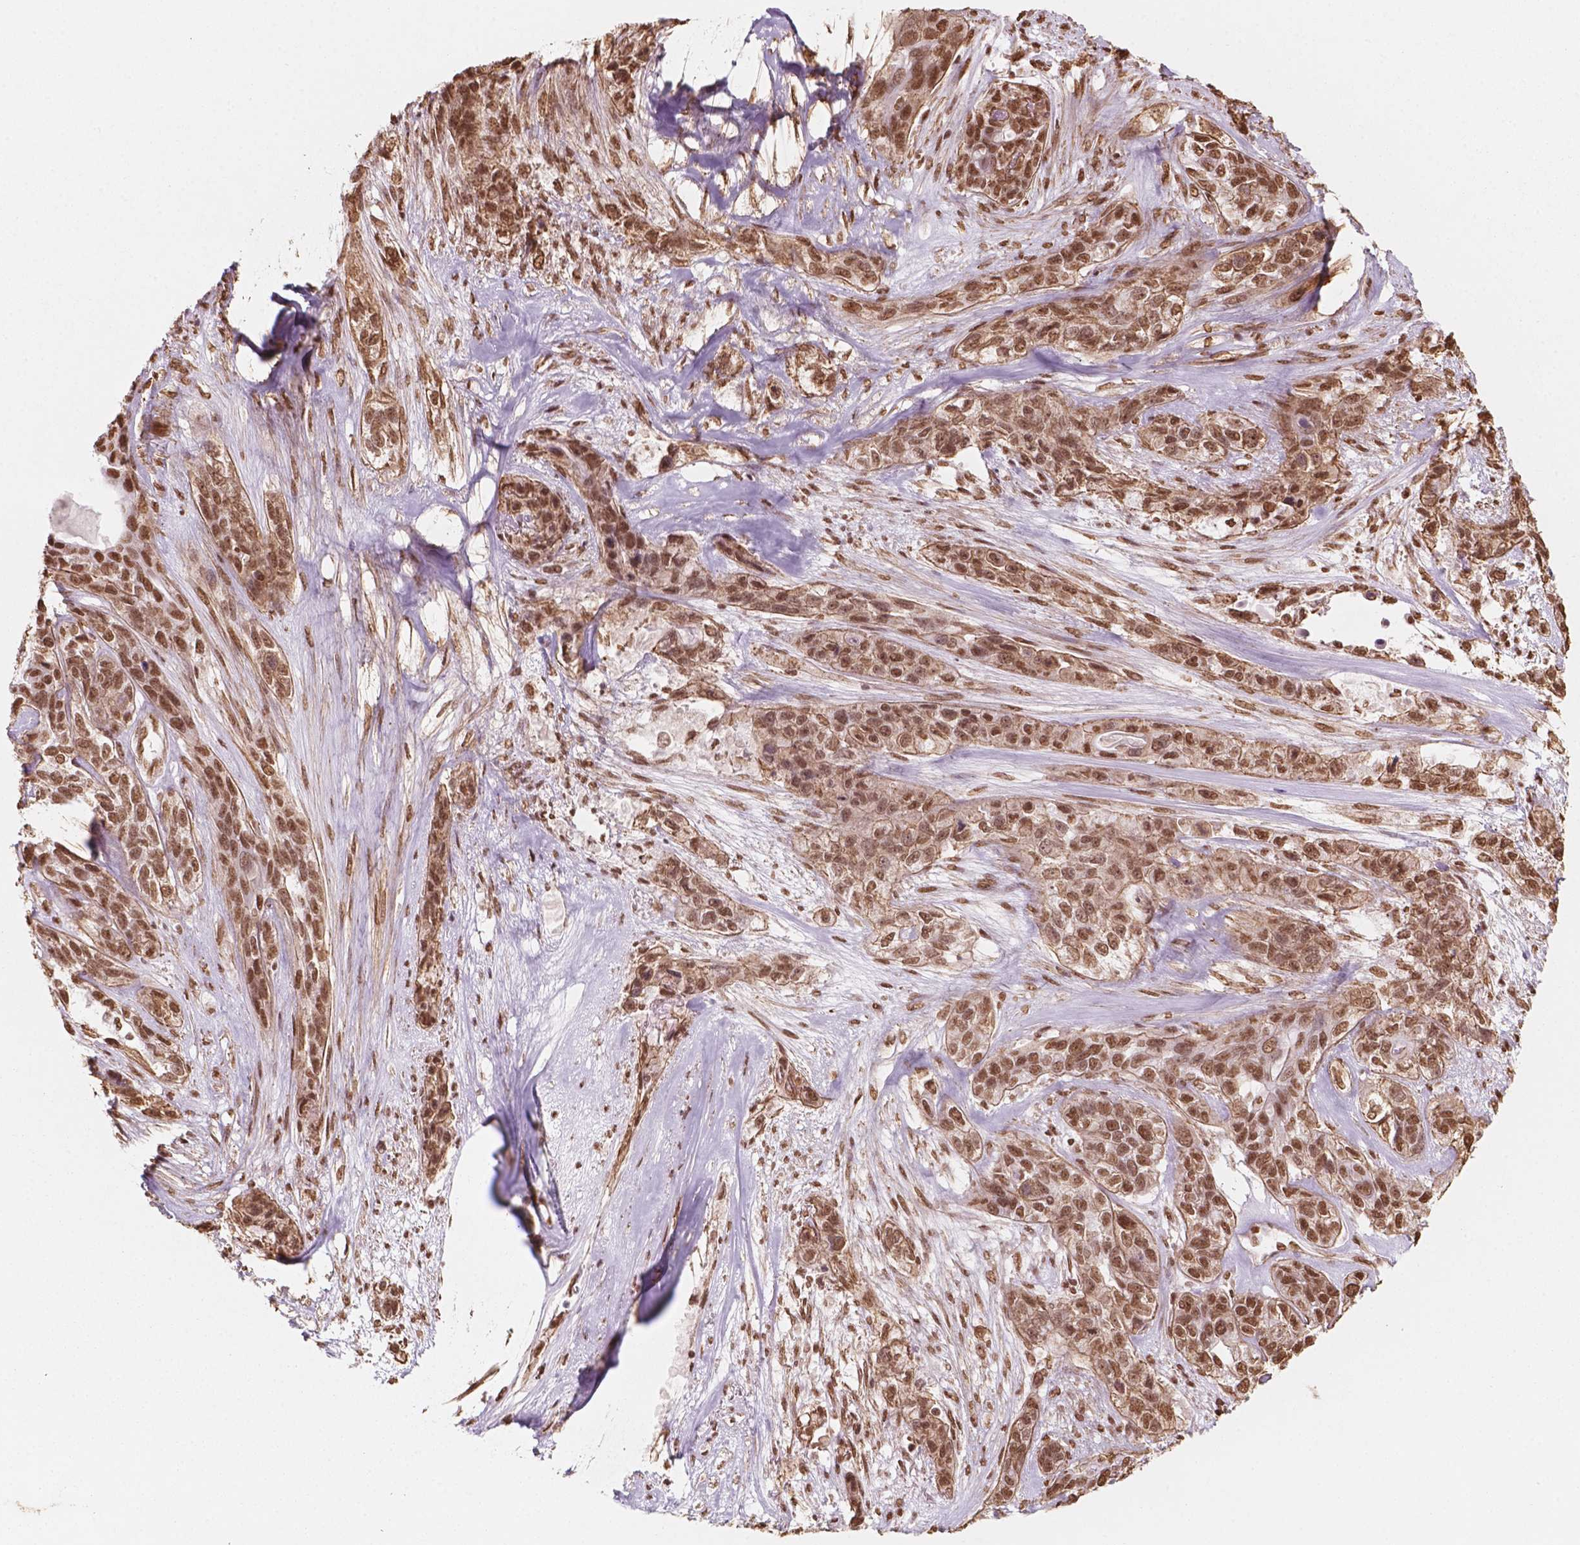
{"staining": {"intensity": "moderate", "quantity": ">75%", "location": "nuclear"}, "tissue": "lung cancer", "cell_type": "Tumor cells", "image_type": "cancer", "snomed": [{"axis": "morphology", "description": "Squamous cell carcinoma, NOS"}, {"axis": "topography", "description": "Lung"}], "caption": "High-magnification brightfield microscopy of squamous cell carcinoma (lung) stained with DAB (3,3'-diaminobenzidine) (brown) and counterstained with hematoxylin (blue). tumor cells exhibit moderate nuclear expression is appreciated in about>75% of cells.", "gene": "GTF3C5", "patient": {"sex": "female", "age": 70}}